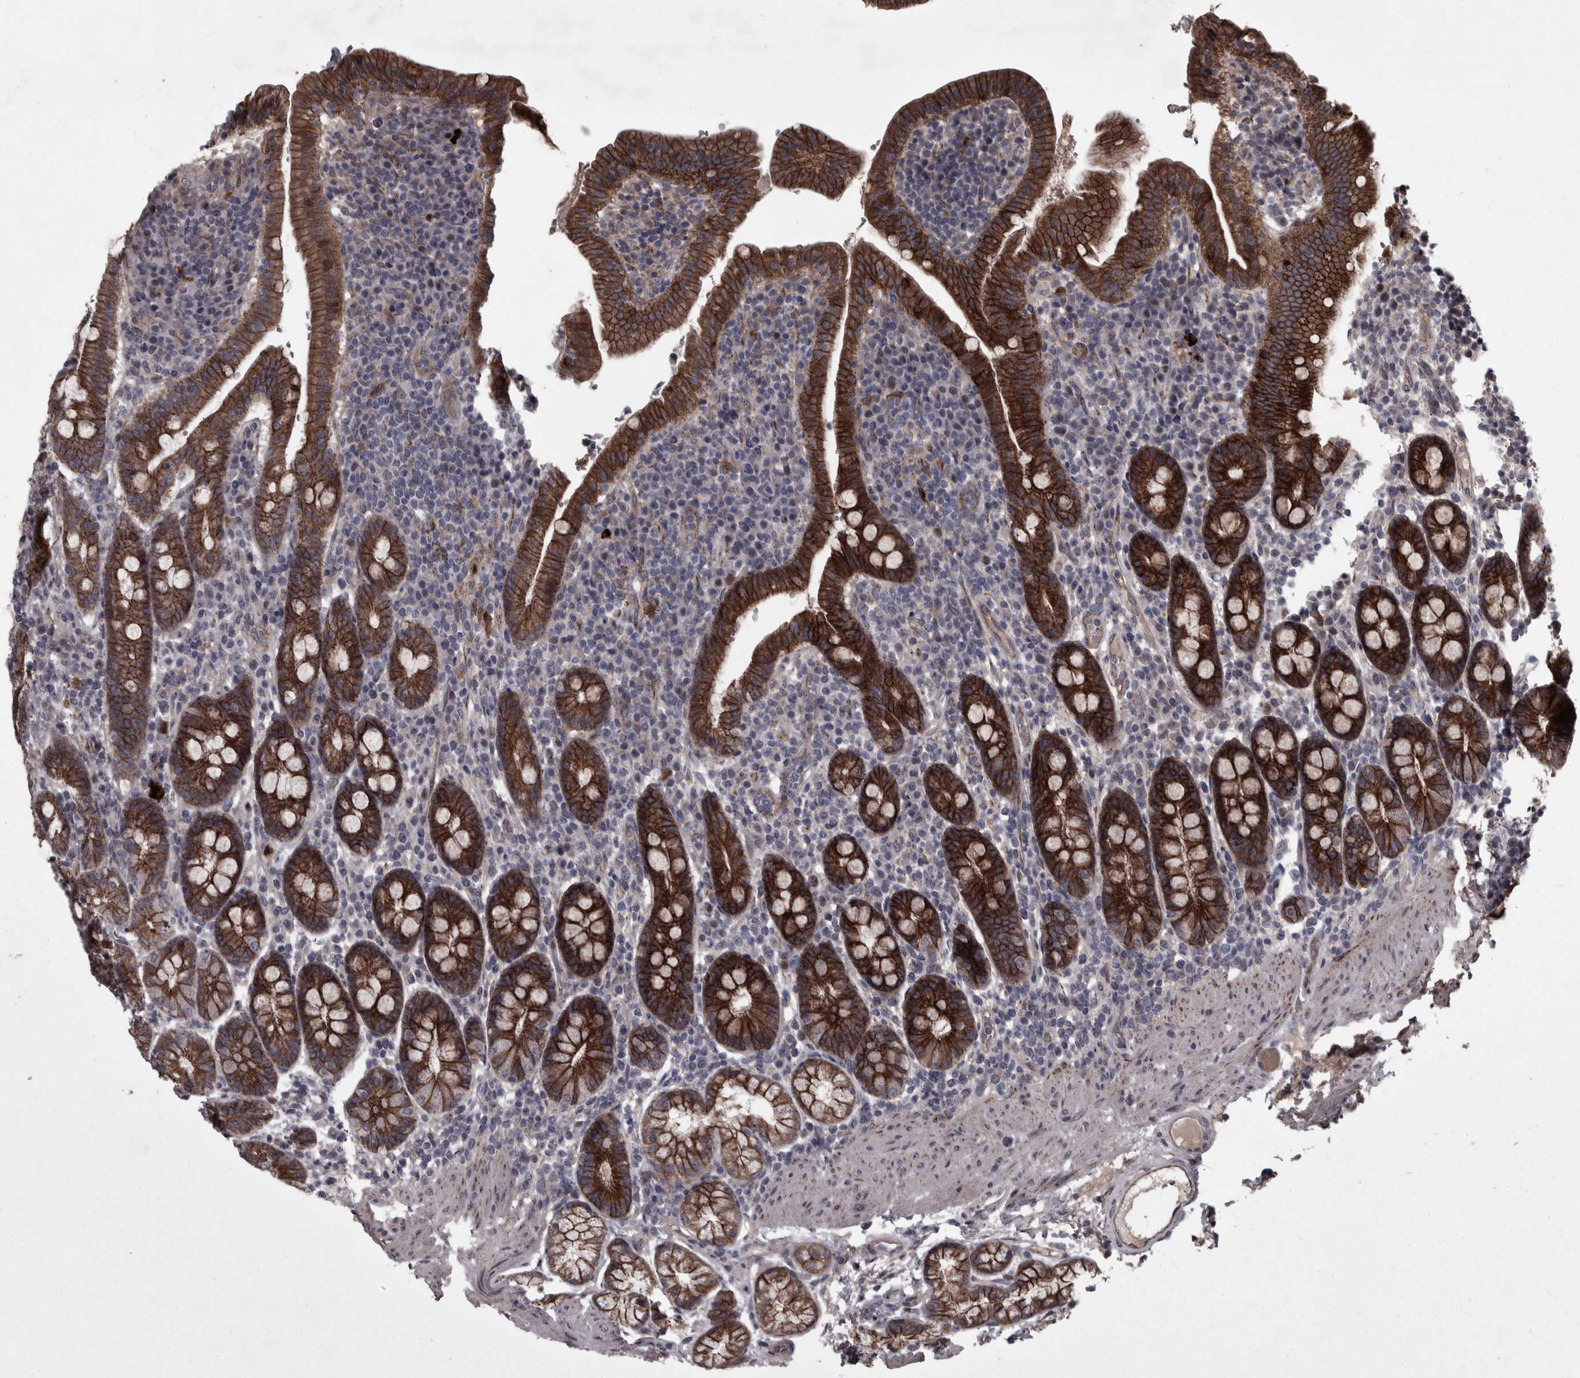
{"staining": {"intensity": "strong", "quantity": ">75%", "location": "cytoplasmic/membranous"}, "tissue": "duodenum", "cell_type": "Glandular cells", "image_type": "normal", "snomed": [{"axis": "morphology", "description": "Normal tissue, NOS"}, {"axis": "morphology", "description": "Adenocarcinoma, NOS"}, {"axis": "topography", "description": "Pancreas"}, {"axis": "topography", "description": "Duodenum"}], "caption": "Duodenum stained with immunohistochemistry reveals strong cytoplasmic/membranous expression in about >75% of glandular cells.", "gene": "PCDH17", "patient": {"sex": "male", "age": 50}}